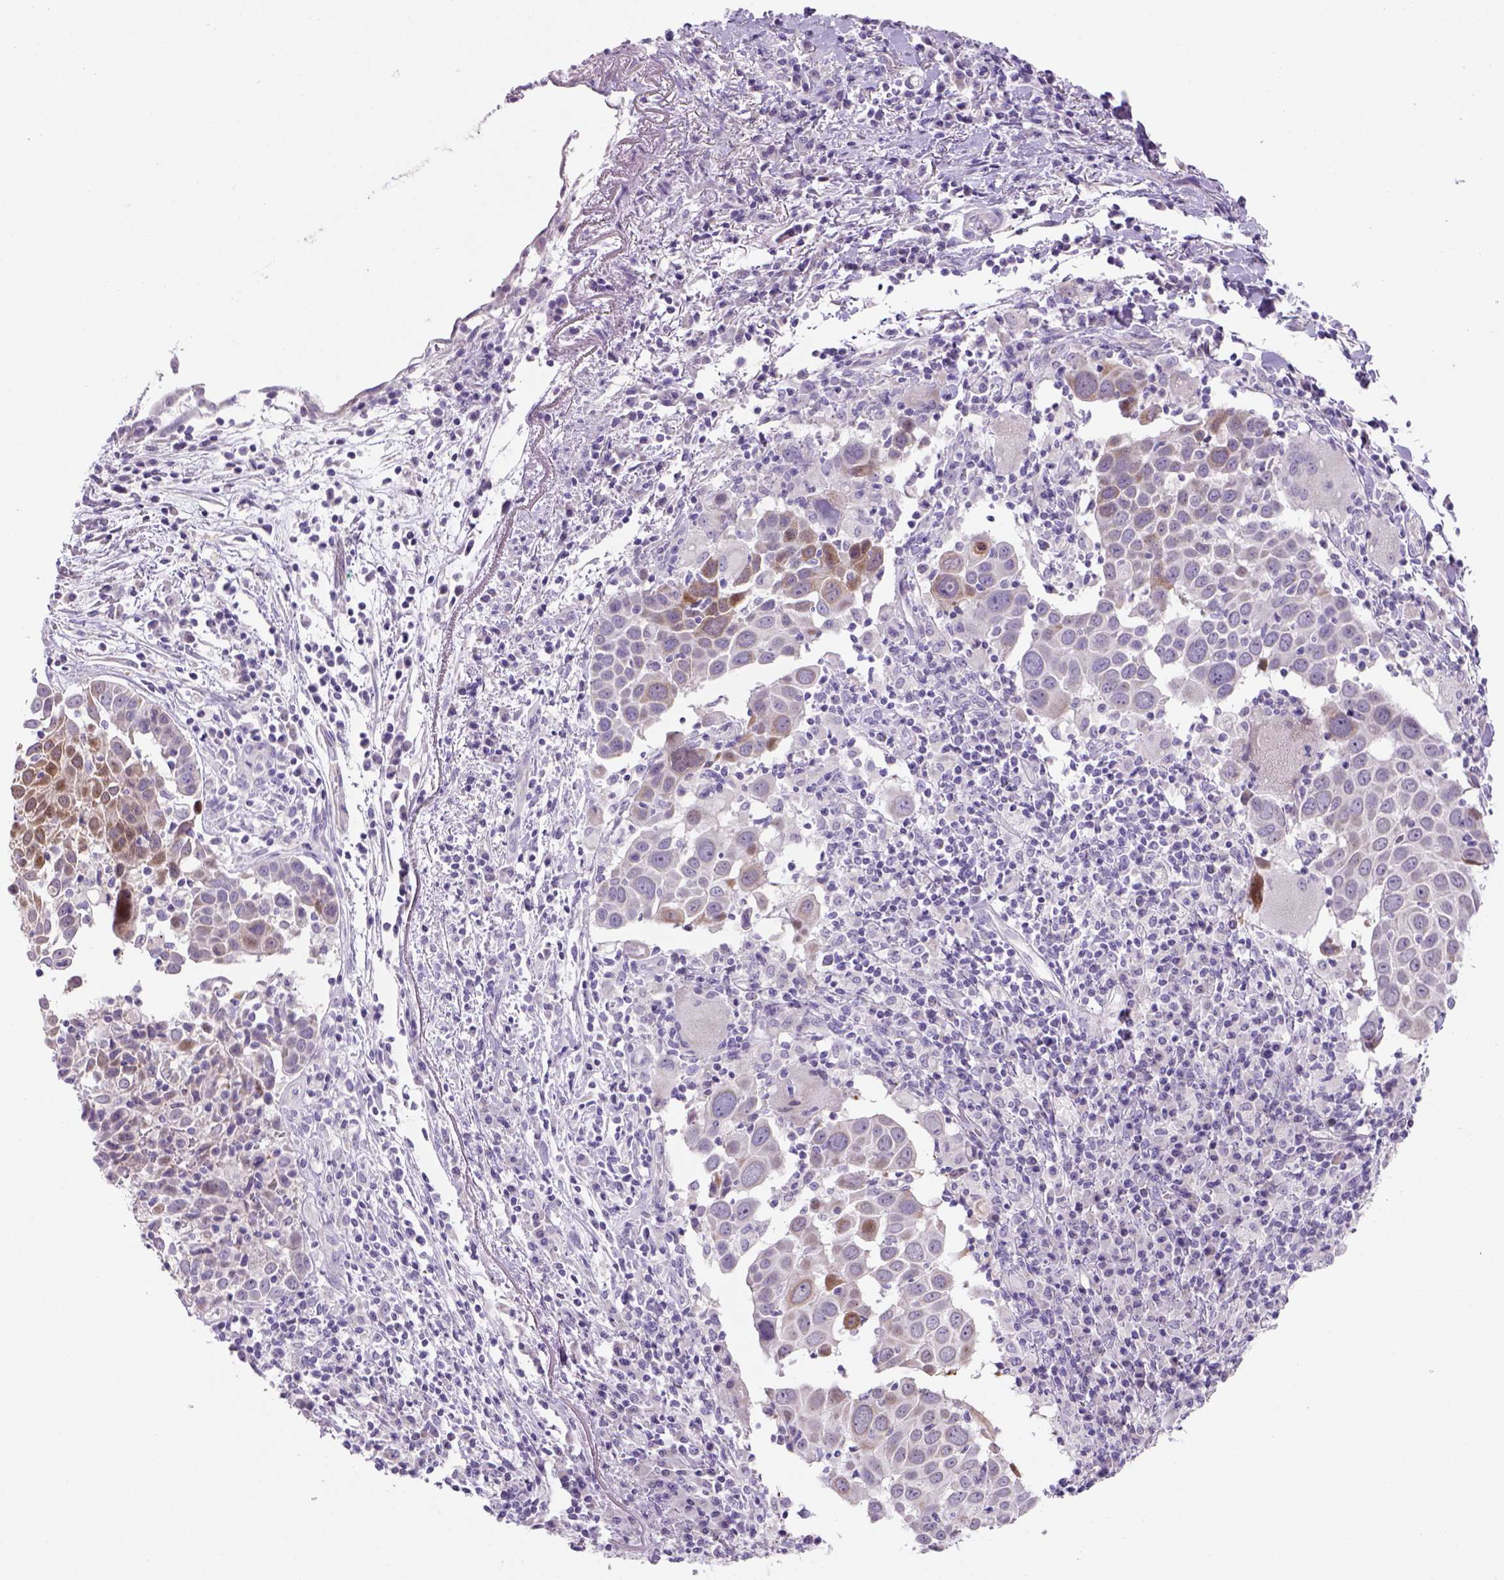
{"staining": {"intensity": "weak", "quantity": "<25%", "location": "cytoplasmic/membranous"}, "tissue": "lung cancer", "cell_type": "Tumor cells", "image_type": "cancer", "snomed": [{"axis": "morphology", "description": "Squamous cell carcinoma, NOS"}, {"axis": "topography", "description": "Lung"}], "caption": "This is a photomicrograph of immunohistochemistry staining of squamous cell carcinoma (lung), which shows no staining in tumor cells.", "gene": "ADGRV1", "patient": {"sex": "male", "age": 57}}